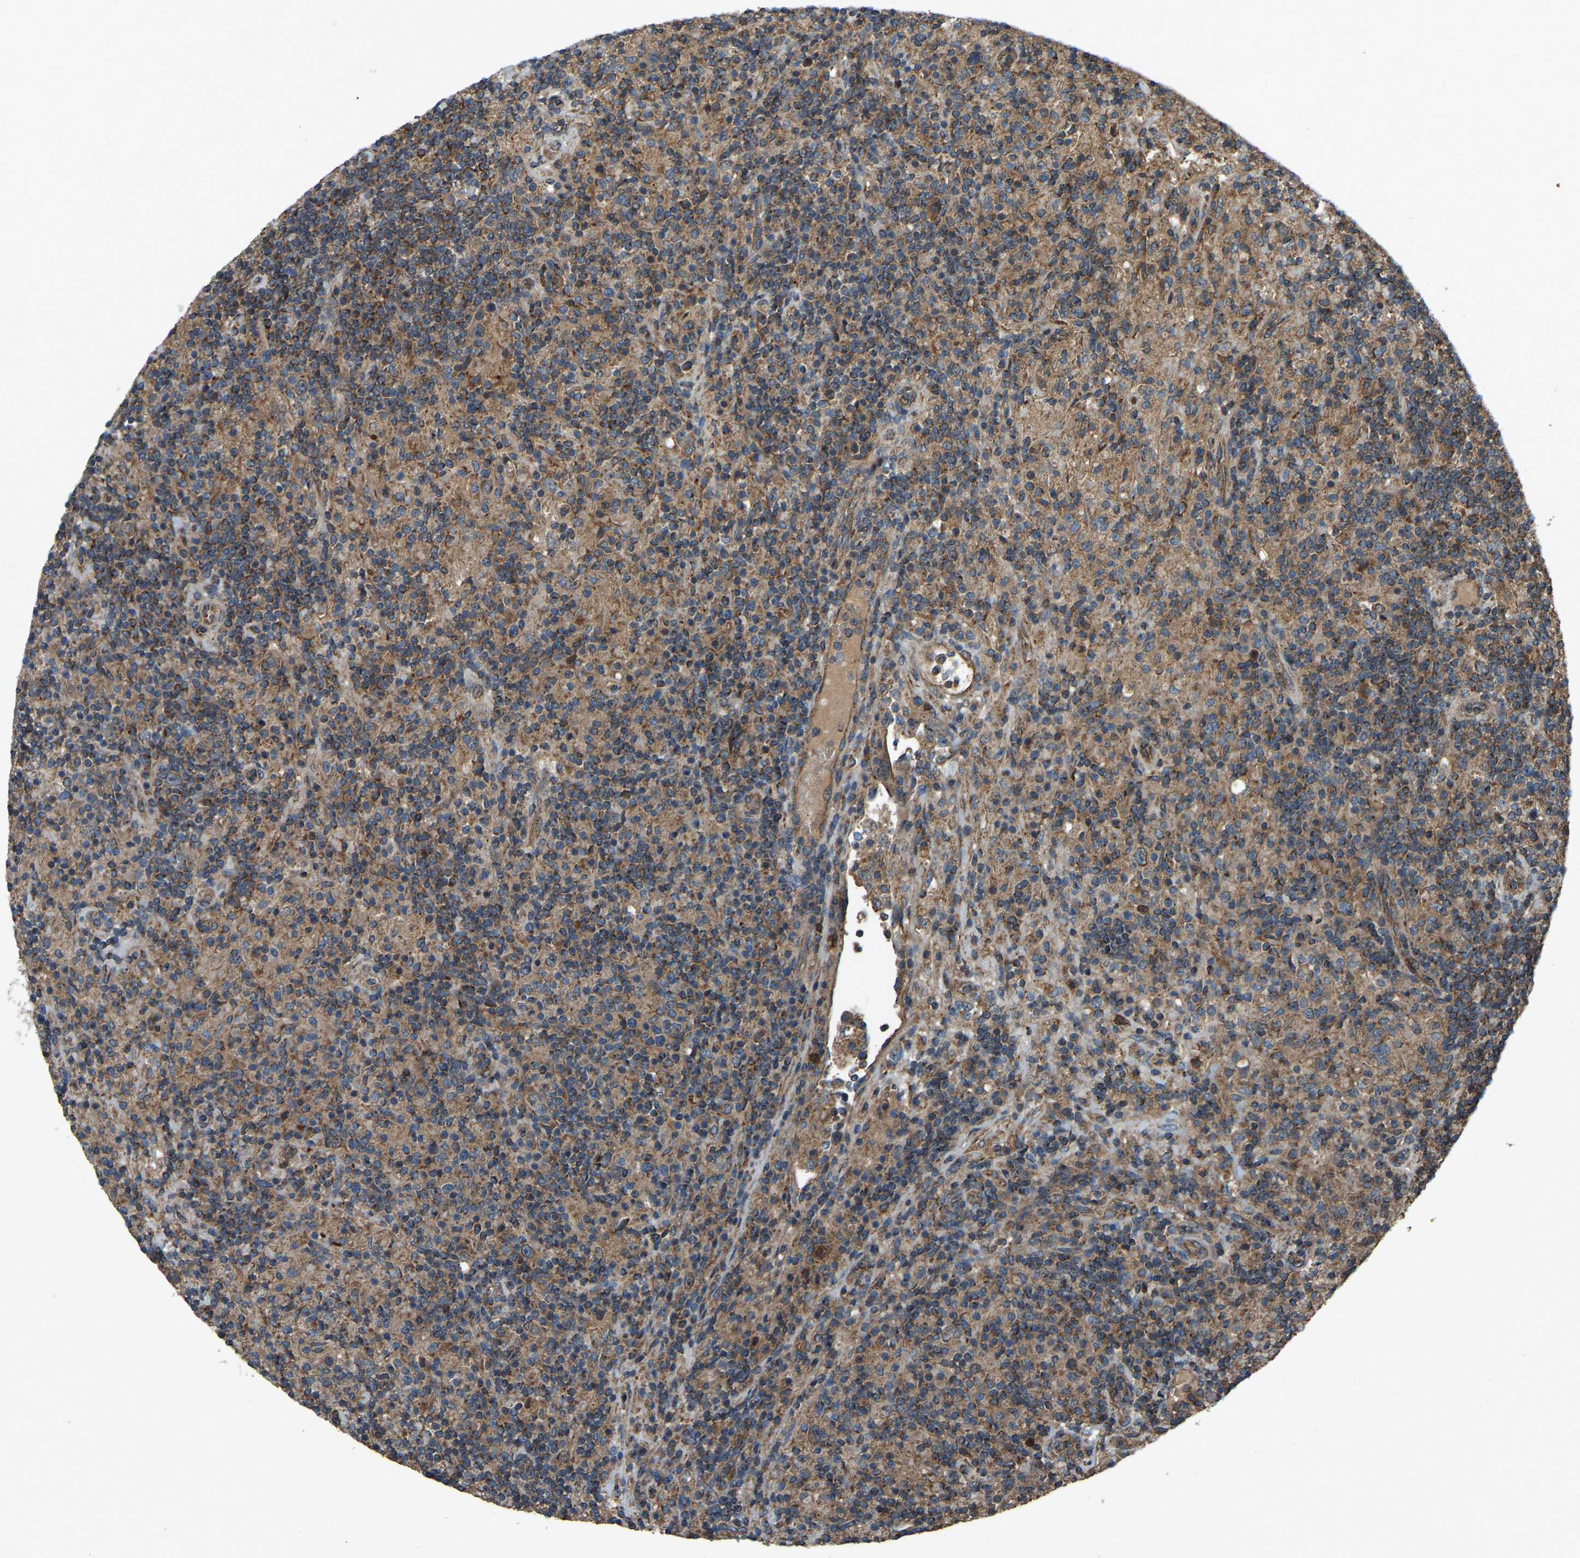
{"staining": {"intensity": "strong", "quantity": ">75%", "location": "cytoplasmic/membranous"}, "tissue": "lymphoma", "cell_type": "Tumor cells", "image_type": "cancer", "snomed": [{"axis": "morphology", "description": "Hodgkin's disease, NOS"}, {"axis": "topography", "description": "Lymph node"}], "caption": "Immunohistochemistry micrograph of human Hodgkin's disease stained for a protein (brown), which demonstrates high levels of strong cytoplasmic/membranous positivity in about >75% of tumor cells.", "gene": "SAMD9L", "patient": {"sex": "male", "age": 70}}